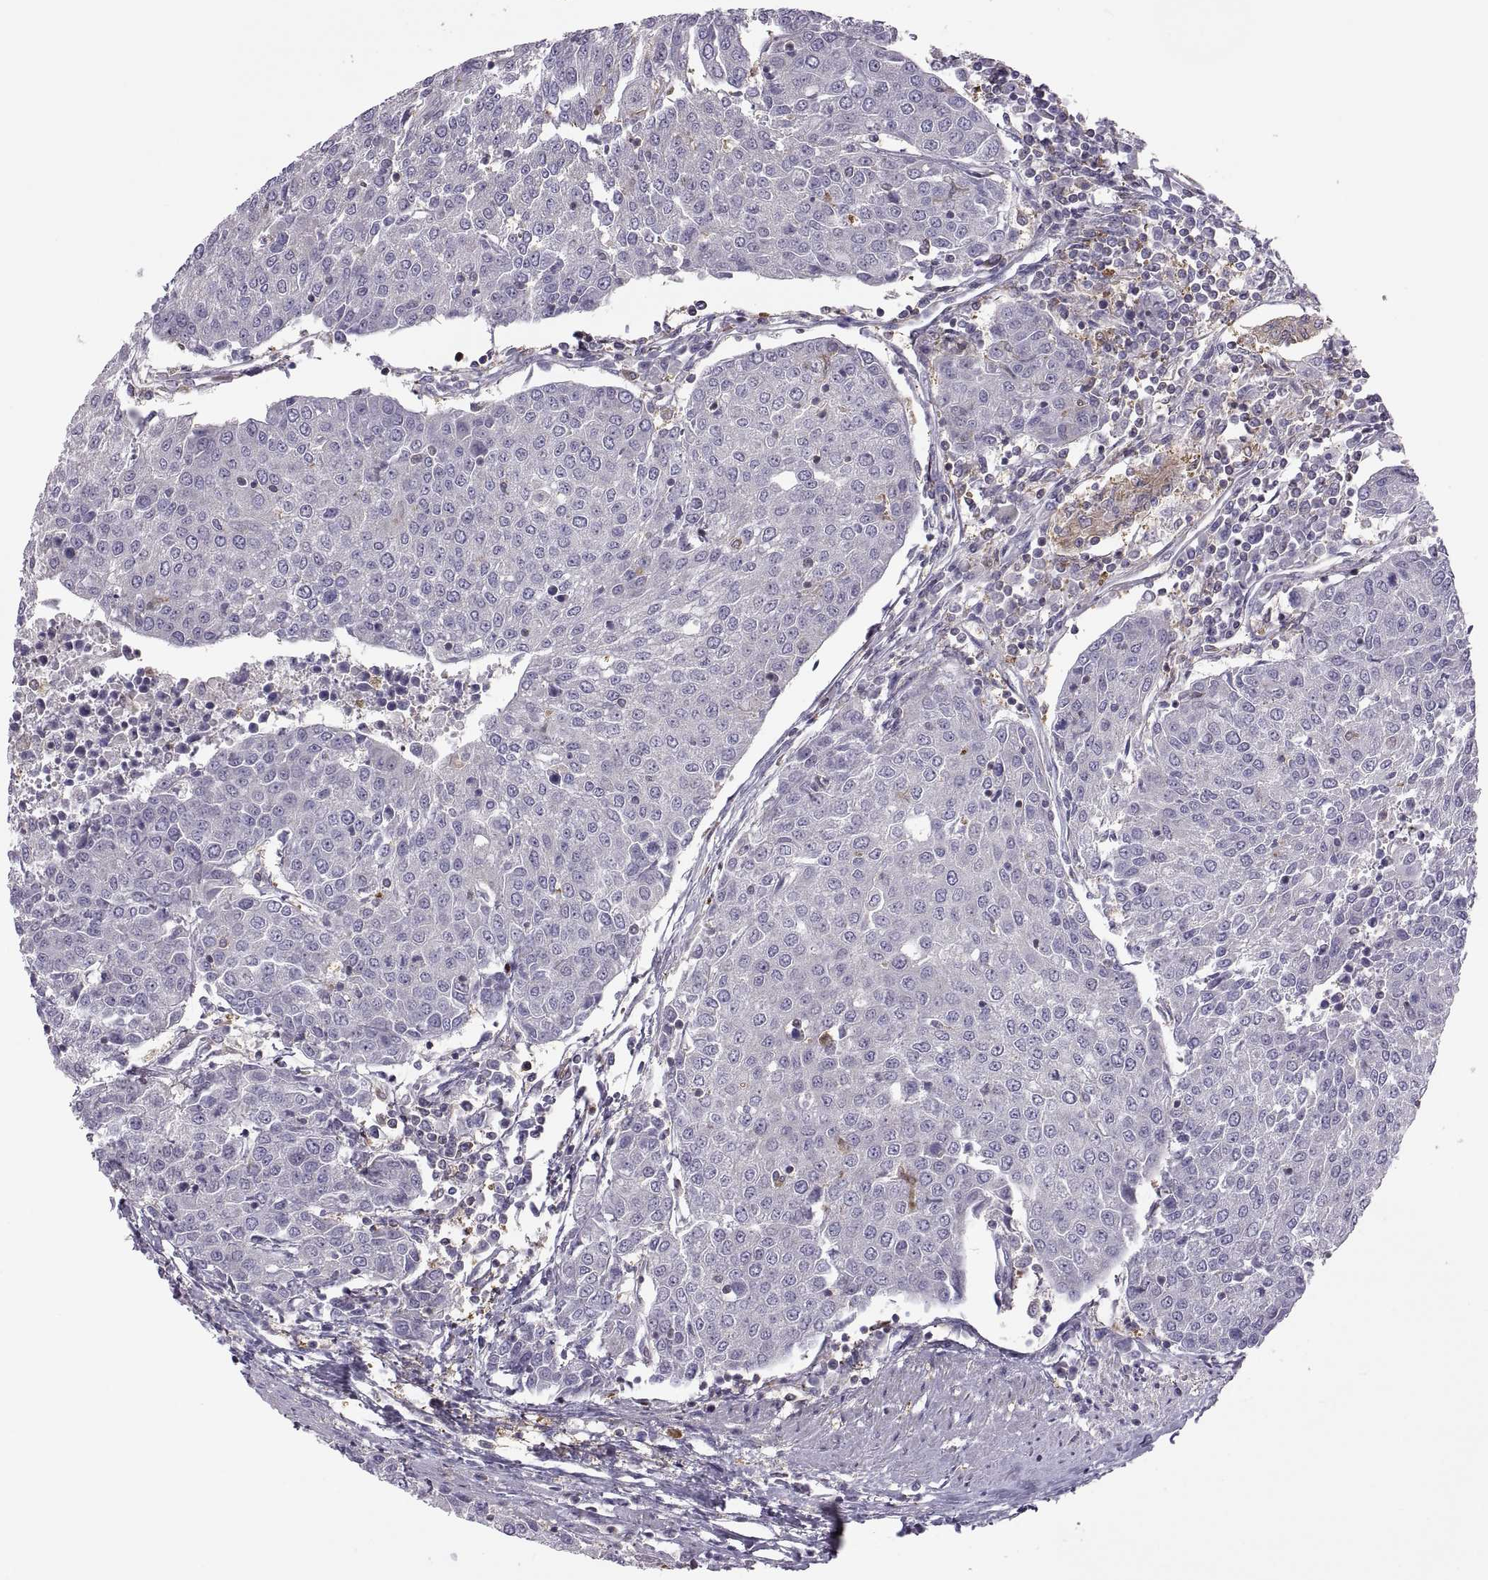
{"staining": {"intensity": "negative", "quantity": "none", "location": "none"}, "tissue": "urothelial cancer", "cell_type": "Tumor cells", "image_type": "cancer", "snomed": [{"axis": "morphology", "description": "Urothelial carcinoma, High grade"}, {"axis": "topography", "description": "Urinary bladder"}], "caption": "This is an immunohistochemistry histopathology image of urothelial cancer. There is no positivity in tumor cells.", "gene": "SPATA32", "patient": {"sex": "female", "age": 85}}